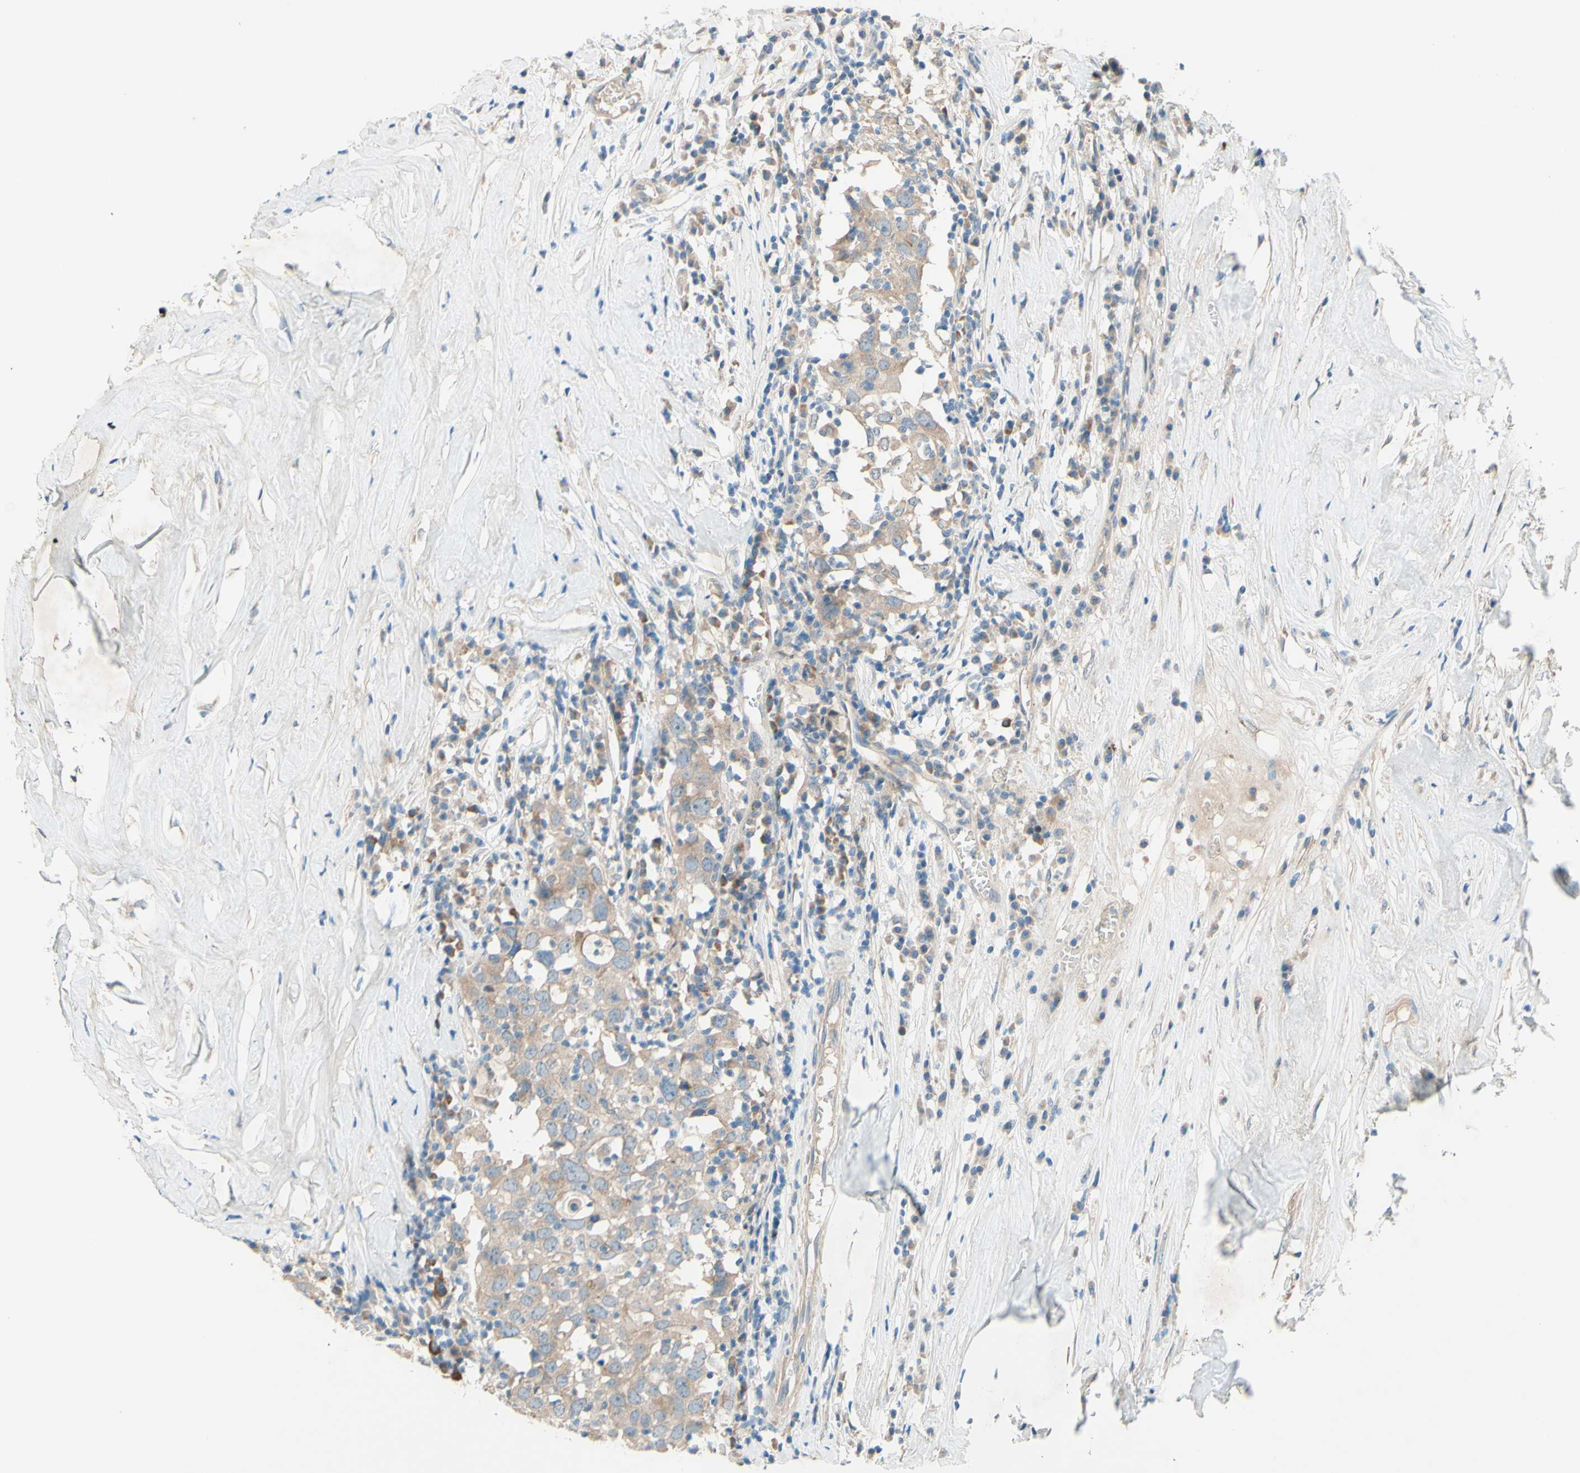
{"staining": {"intensity": "weak", "quantity": ">75%", "location": "cytoplasmic/membranous"}, "tissue": "head and neck cancer", "cell_type": "Tumor cells", "image_type": "cancer", "snomed": [{"axis": "morphology", "description": "Adenocarcinoma, NOS"}, {"axis": "topography", "description": "Salivary gland"}, {"axis": "topography", "description": "Head-Neck"}], "caption": "Immunohistochemical staining of head and neck cancer (adenocarcinoma) displays low levels of weak cytoplasmic/membranous staining in approximately >75% of tumor cells.", "gene": "IL2", "patient": {"sex": "female", "age": 65}}